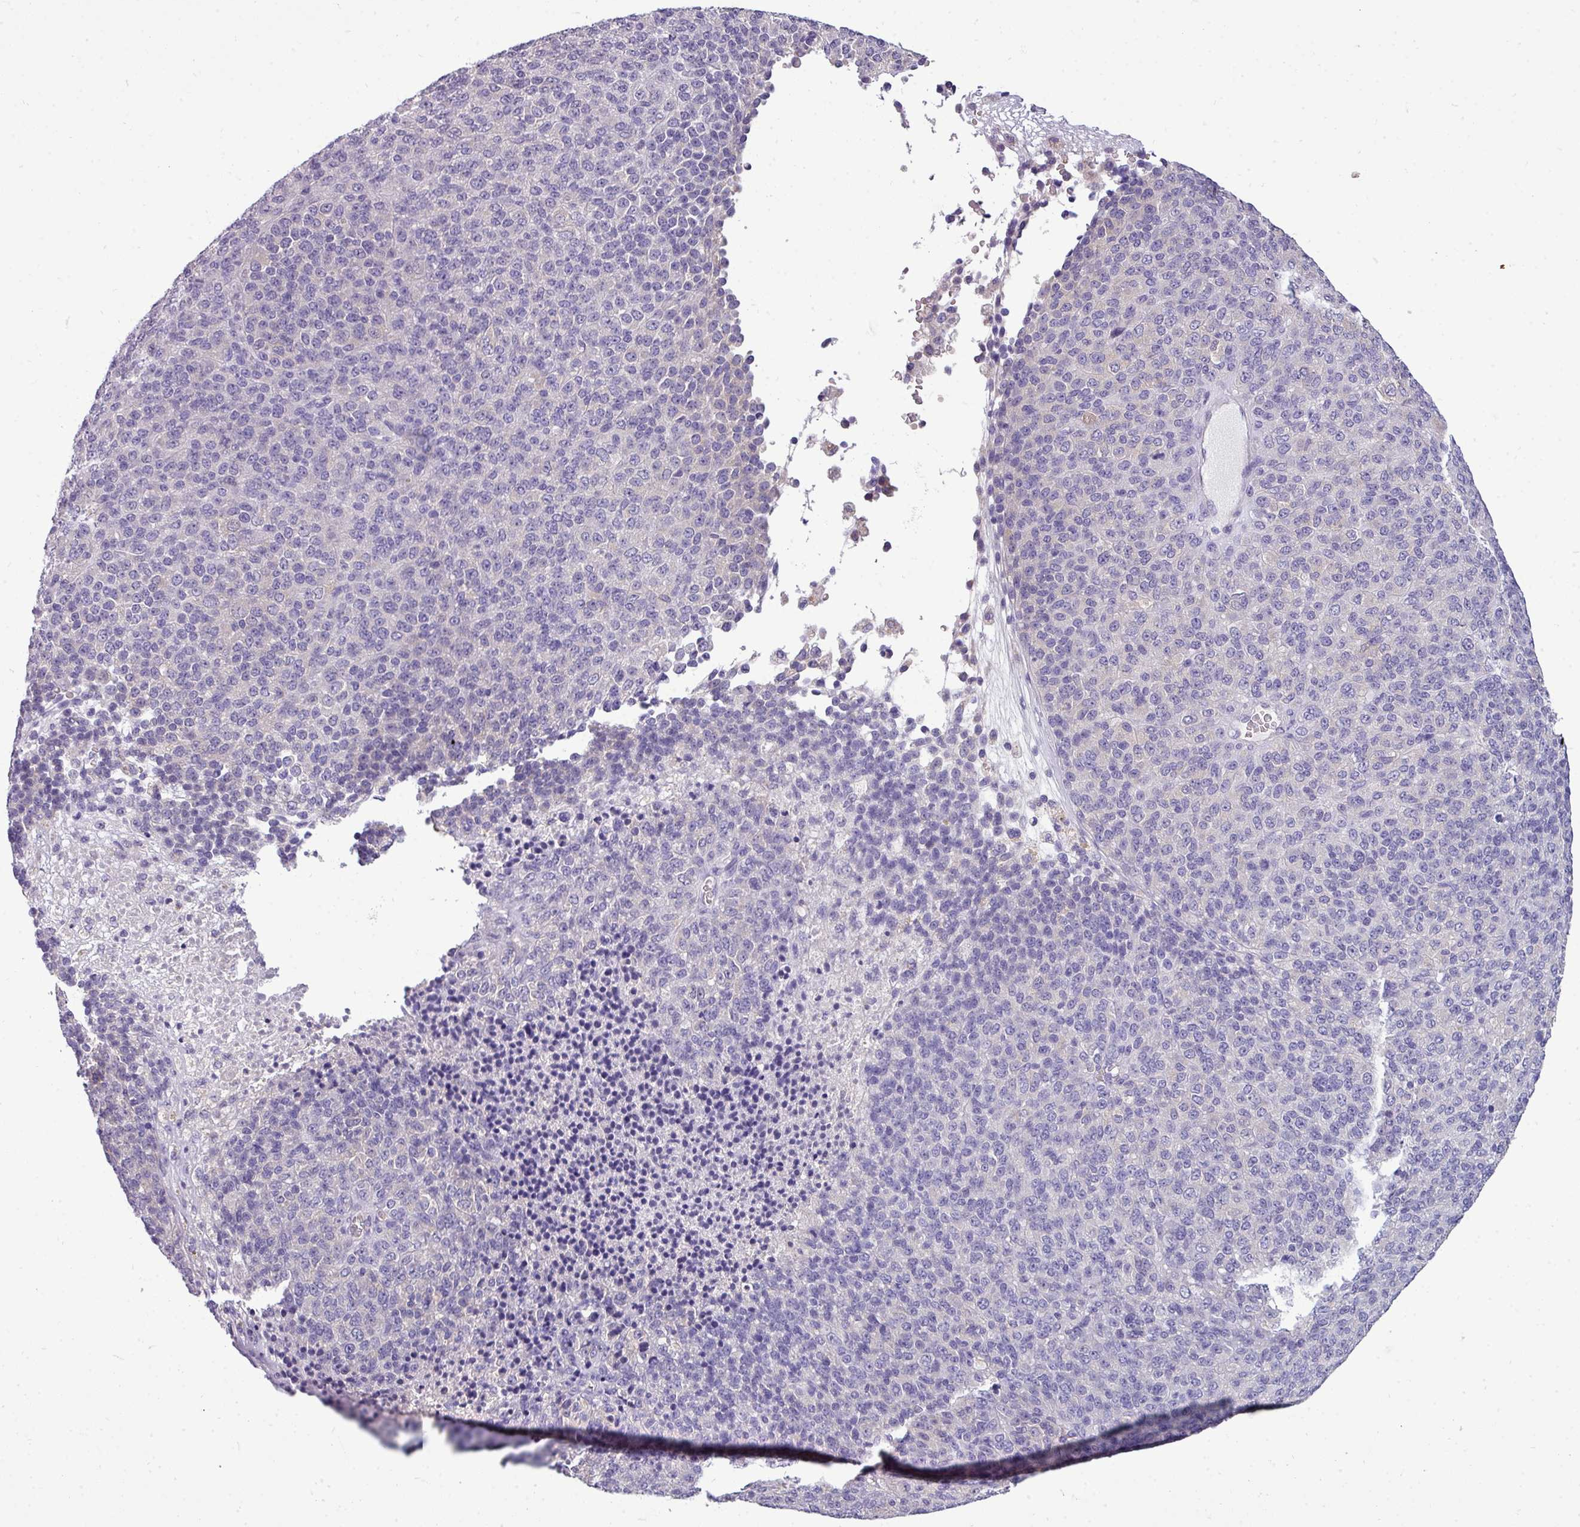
{"staining": {"intensity": "negative", "quantity": "none", "location": "none"}, "tissue": "melanoma", "cell_type": "Tumor cells", "image_type": "cancer", "snomed": [{"axis": "morphology", "description": "Malignant melanoma, Metastatic site"}, {"axis": "topography", "description": "Brain"}], "caption": "Malignant melanoma (metastatic site) was stained to show a protein in brown. There is no significant staining in tumor cells.", "gene": "DNAAF9", "patient": {"sex": "female", "age": 56}}